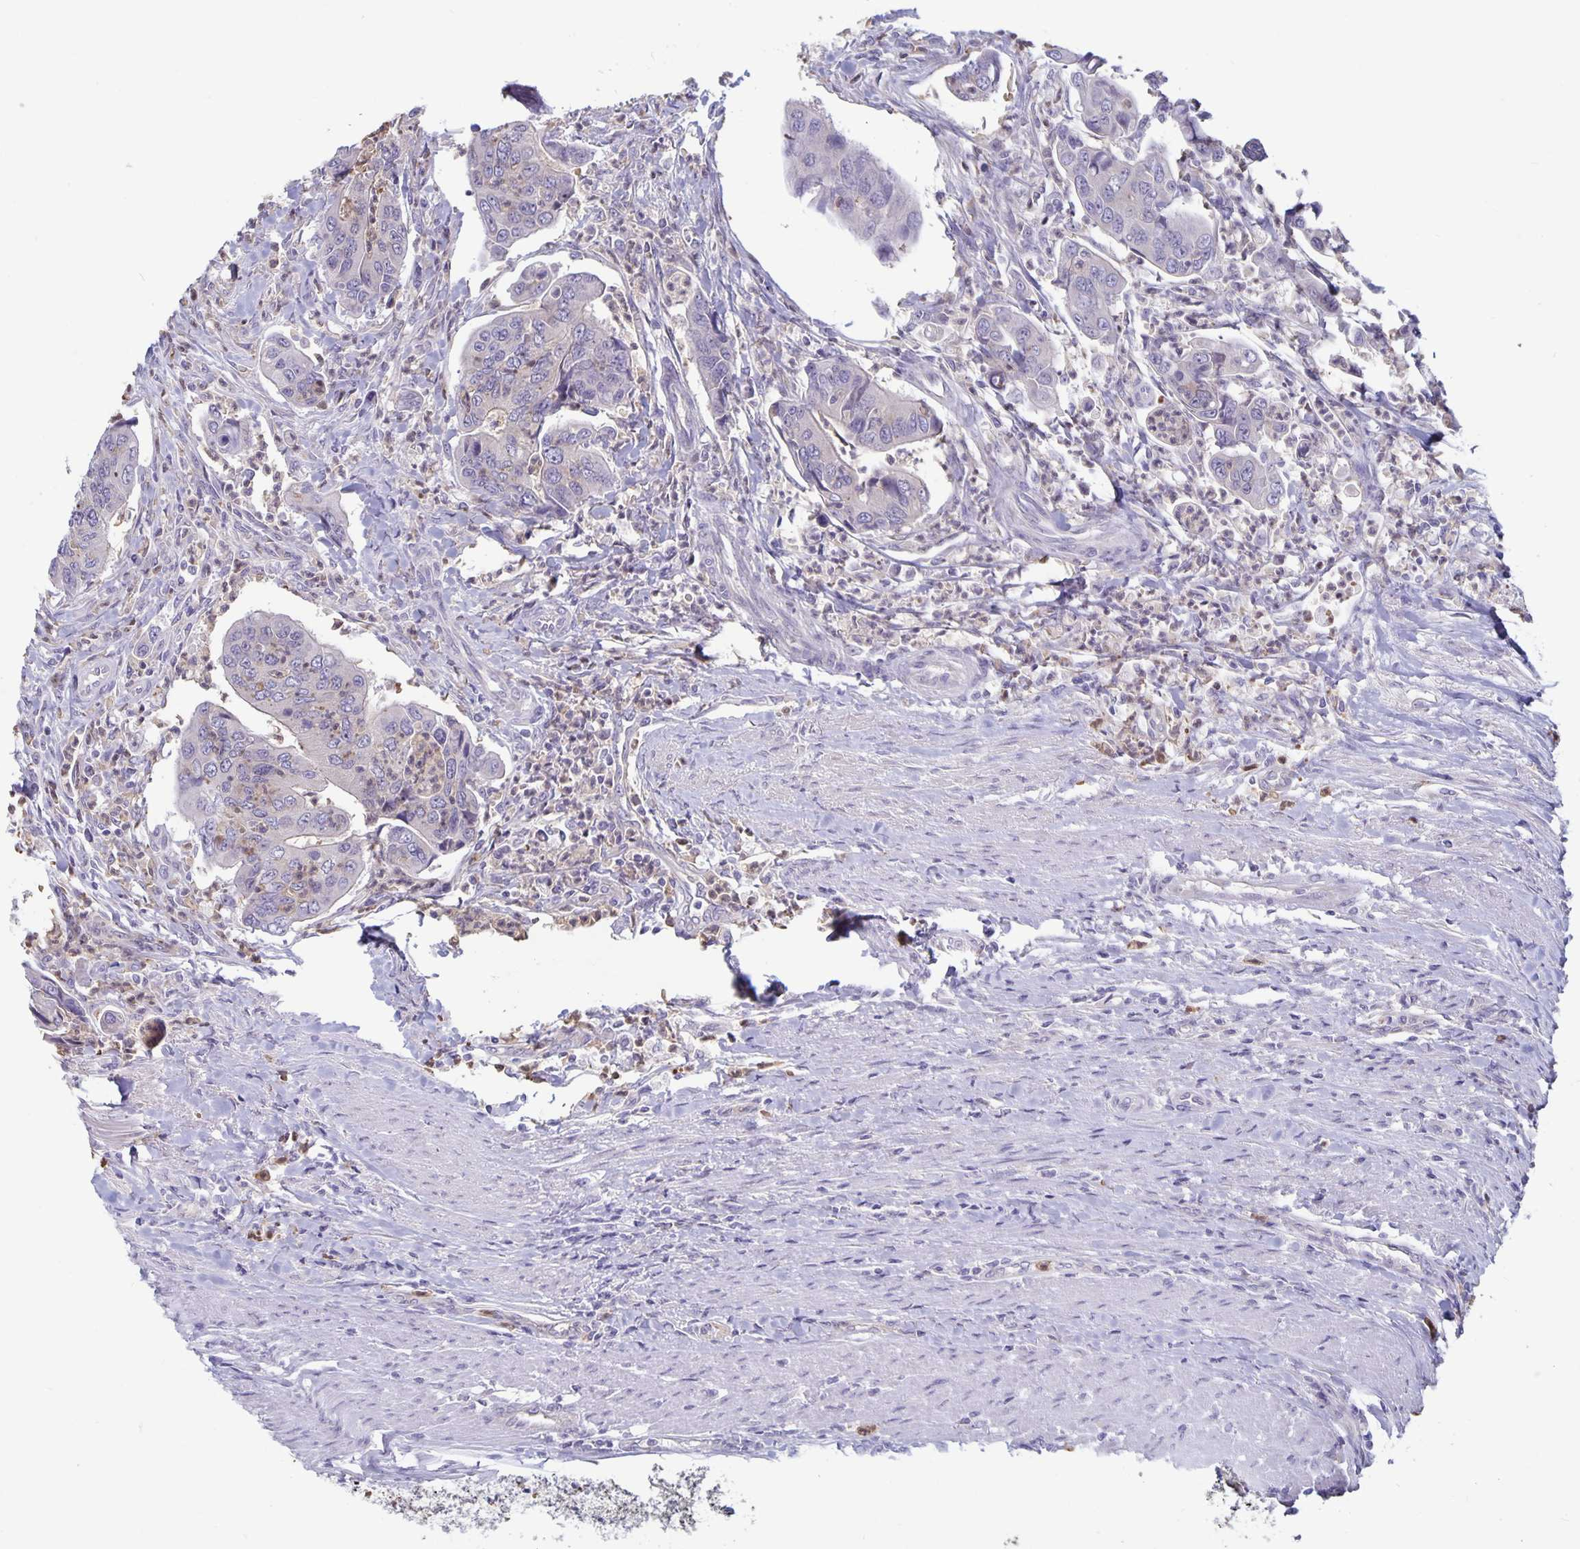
{"staining": {"intensity": "negative", "quantity": "none", "location": "none"}, "tissue": "colorectal cancer", "cell_type": "Tumor cells", "image_type": "cancer", "snomed": [{"axis": "morphology", "description": "Adenocarcinoma, NOS"}, {"axis": "topography", "description": "Colon"}], "caption": "A micrograph of human colorectal adenocarcinoma is negative for staining in tumor cells. (DAB IHC visualized using brightfield microscopy, high magnification).", "gene": "PLCB3", "patient": {"sex": "female", "age": 67}}